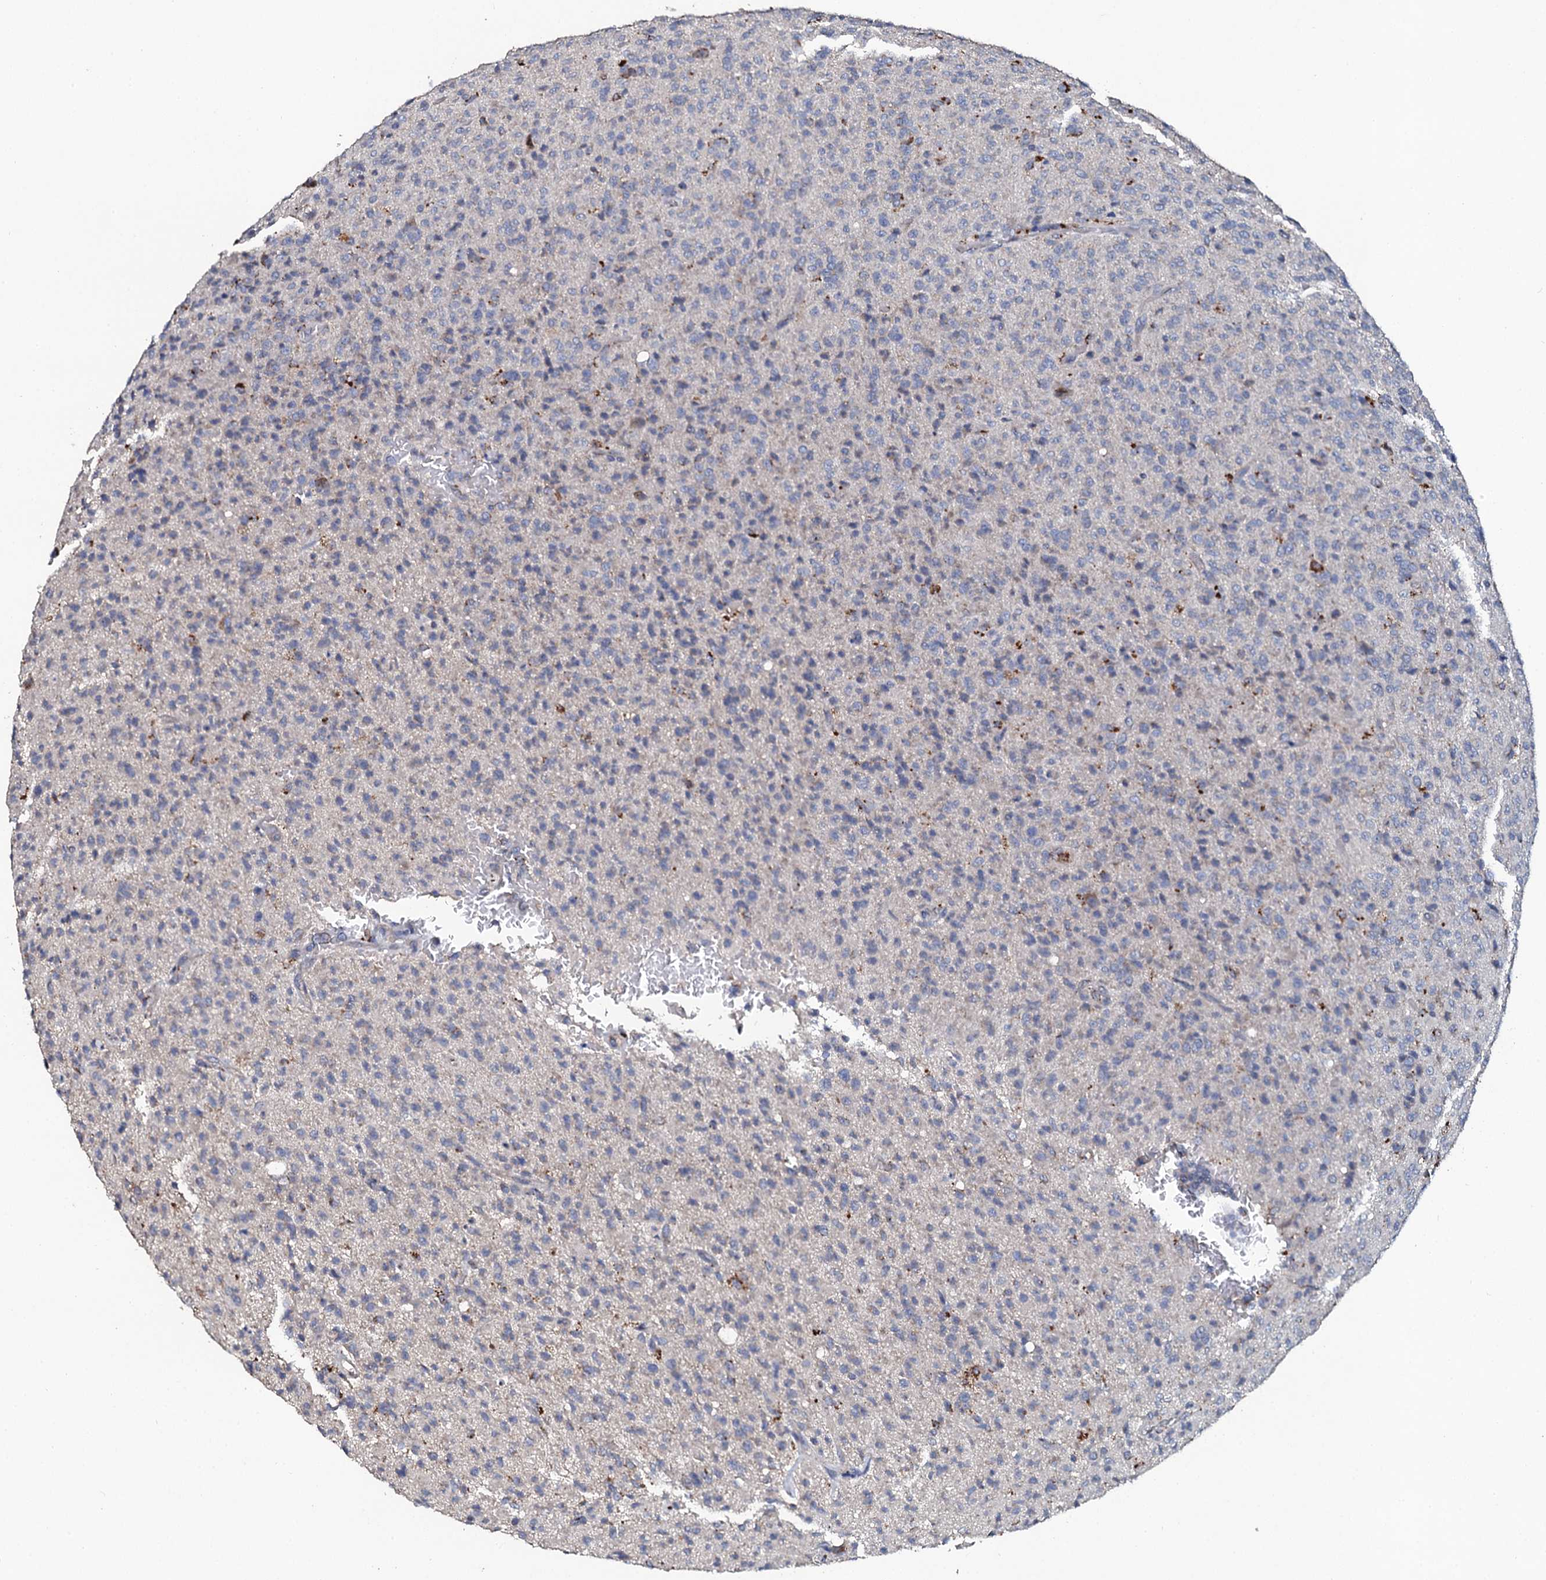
{"staining": {"intensity": "negative", "quantity": "none", "location": "none"}, "tissue": "glioma", "cell_type": "Tumor cells", "image_type": "cancer", "snomed": [{"axis": "morphology", "description": "Glioma, malignant, High grade"}, {"axis": "topography", "description": "Brain"}], "caption": "Immunohistochemistry of human glioma shows no staining in tumor cells.", "gene": "GLCE", "patient": {"sex": "female", "age": 57}}